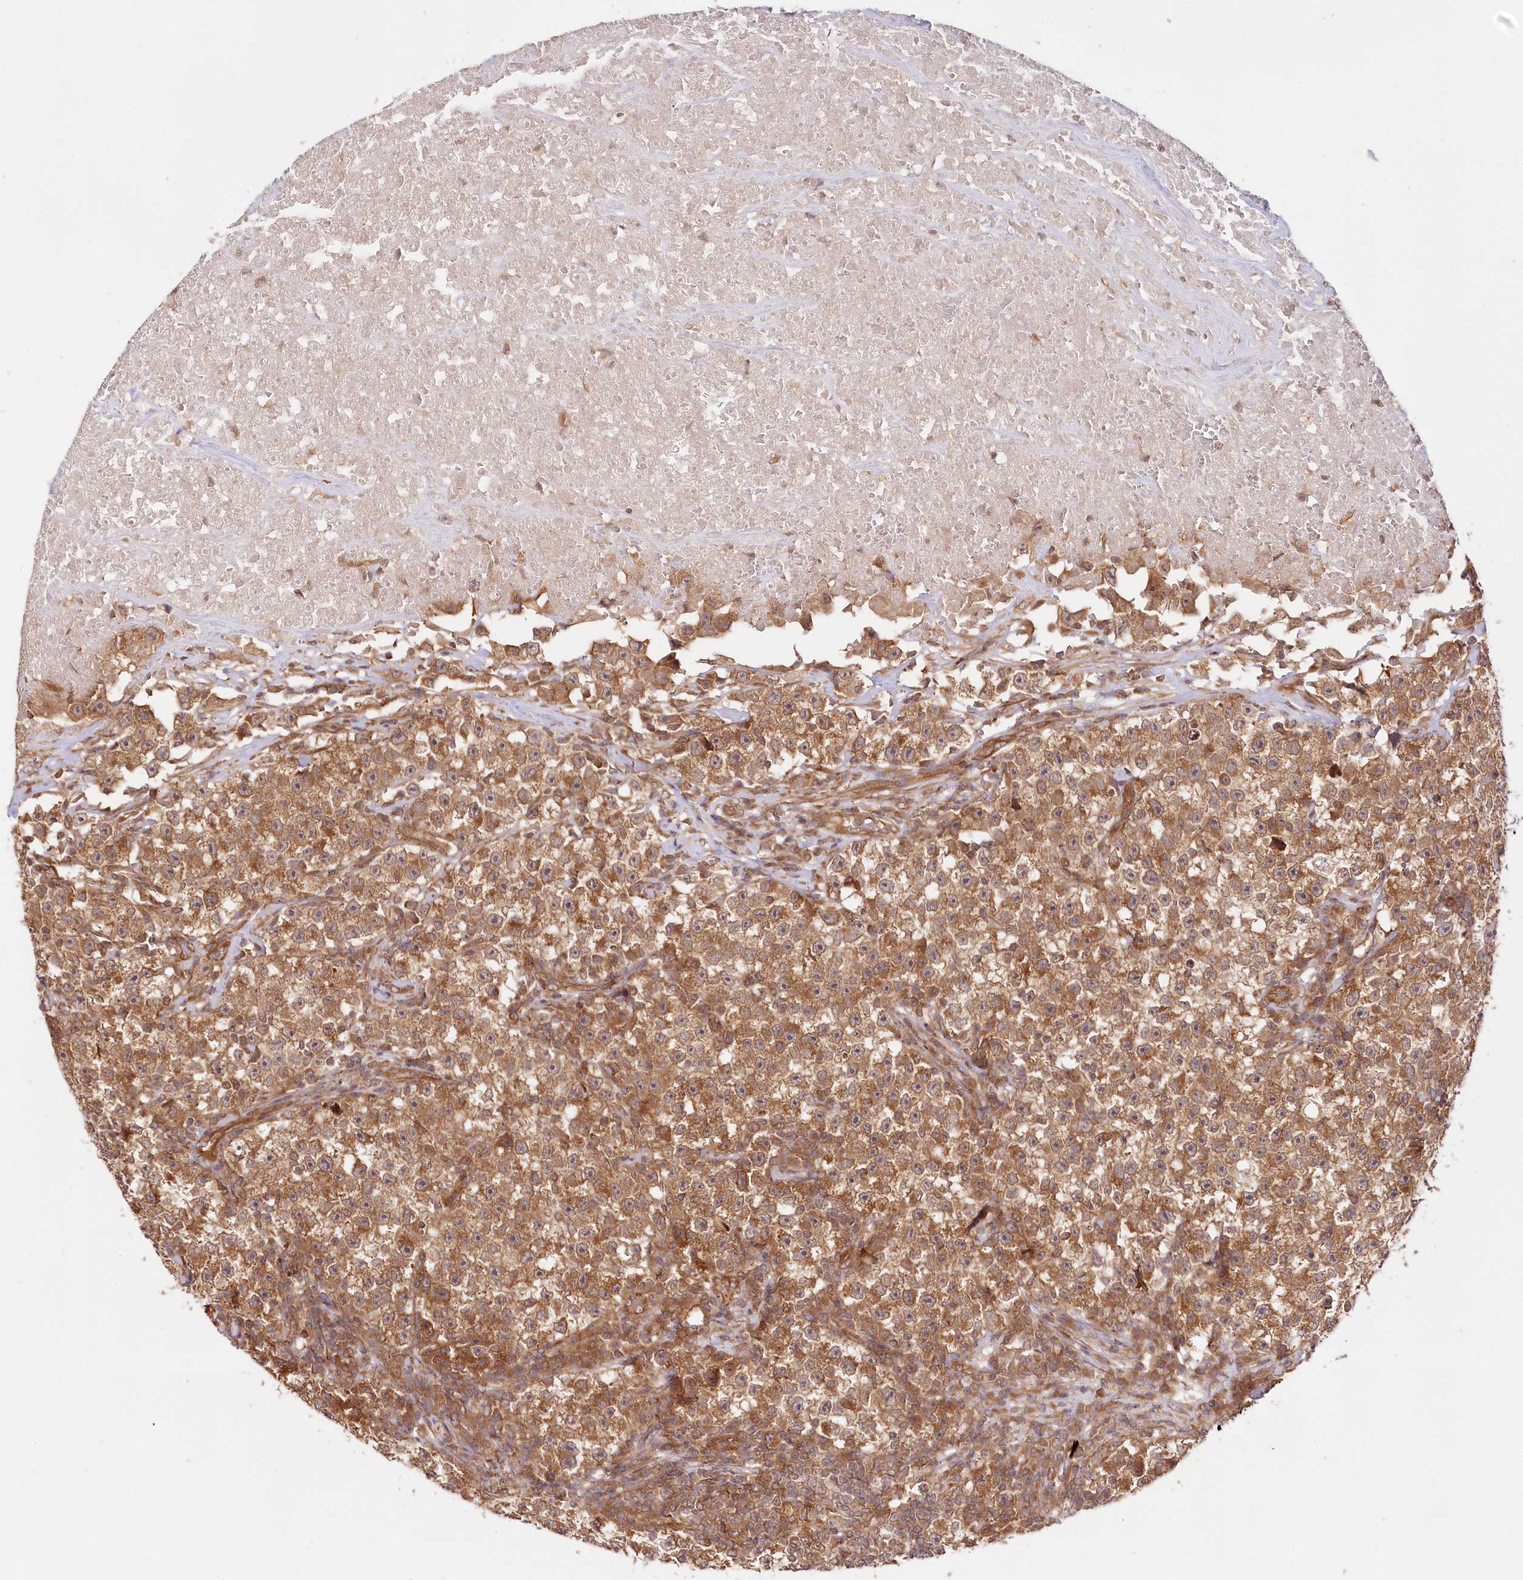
{"staining": {"intensity": "moderate", "quantity": ">75%", "location": "cytoplasmic/membranous"}, "tissue": "testis cancer", "cell_type": "Tumor cells", "image_type": "cancer", "snomed": [{"axis": "morphology", "description": "Seminoma, NOS"}, {"axis": "topography", "description": "Testis"}], "caption": "Tumor cells demonstrate moderate cytoplasmic/membranous expression in approximately >75% of cells in testis seminoma.", "gene": "CEP70", "patient": {"sex": "male", "age": 22}}